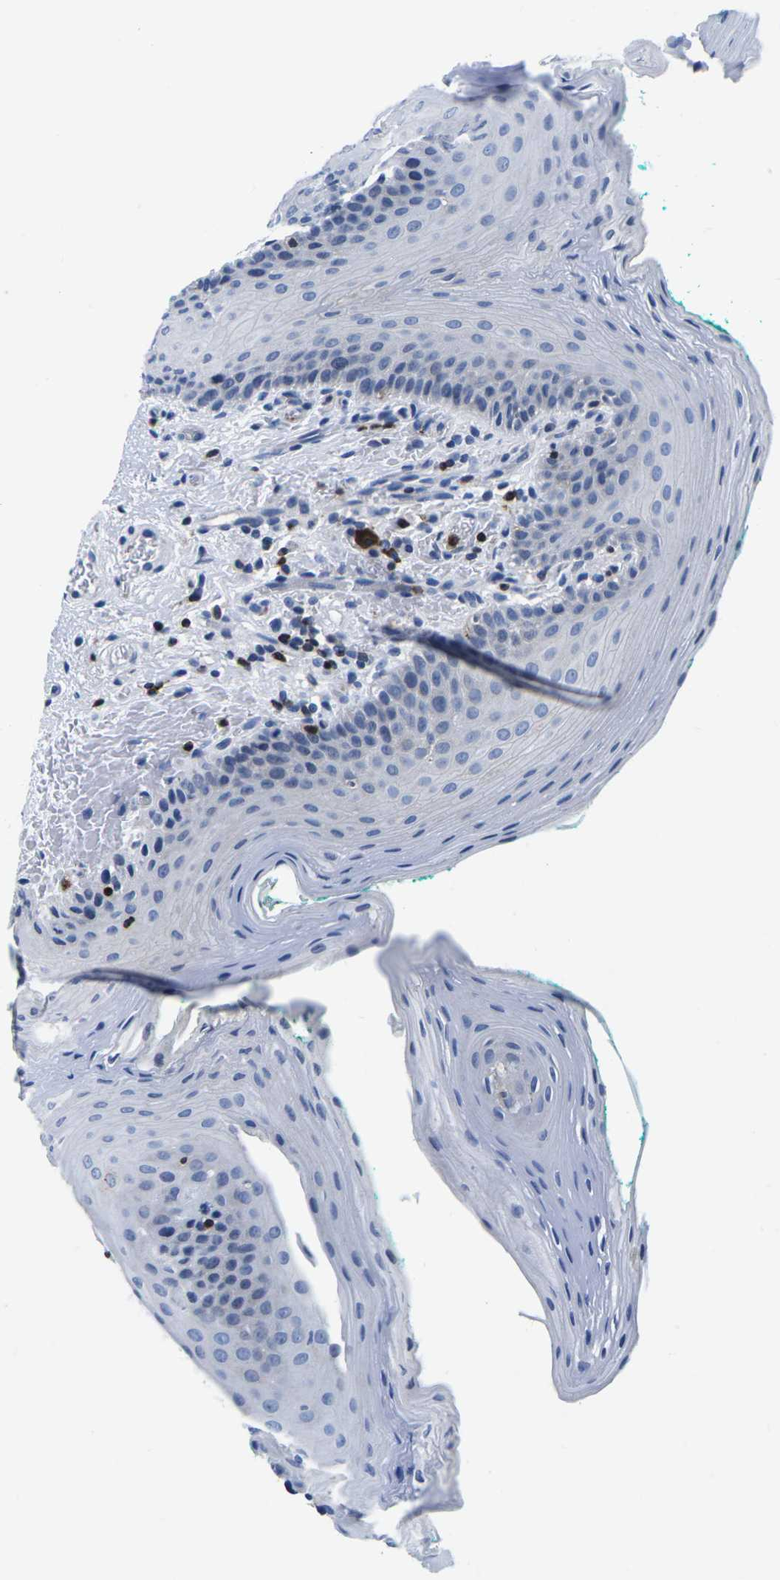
{"staining": {"intensity": "negative", "quantity": "none", "location": "none"}, "tissue": "oral mucosa", "cell_type": "Squamous epithelial cells", "image_type": "normal", "snomed": [{"axis": "morphology", "description": "Normal tissue, NOS"}, {"axis": "topography", "description": "Oral tissue"}], "caption": "The micrograph exhibits no staining of squamous epithelial cells in benign oral mucosa. The staining was performed using DAB (3,3'-diaminobenzidine) to visualize the protein expression in brown, while the nuclei were stained in blue with hematoxylin (Magnification: 20x).", "gene": "CTSW", "patient": {"sex": "male", "age": 58}}